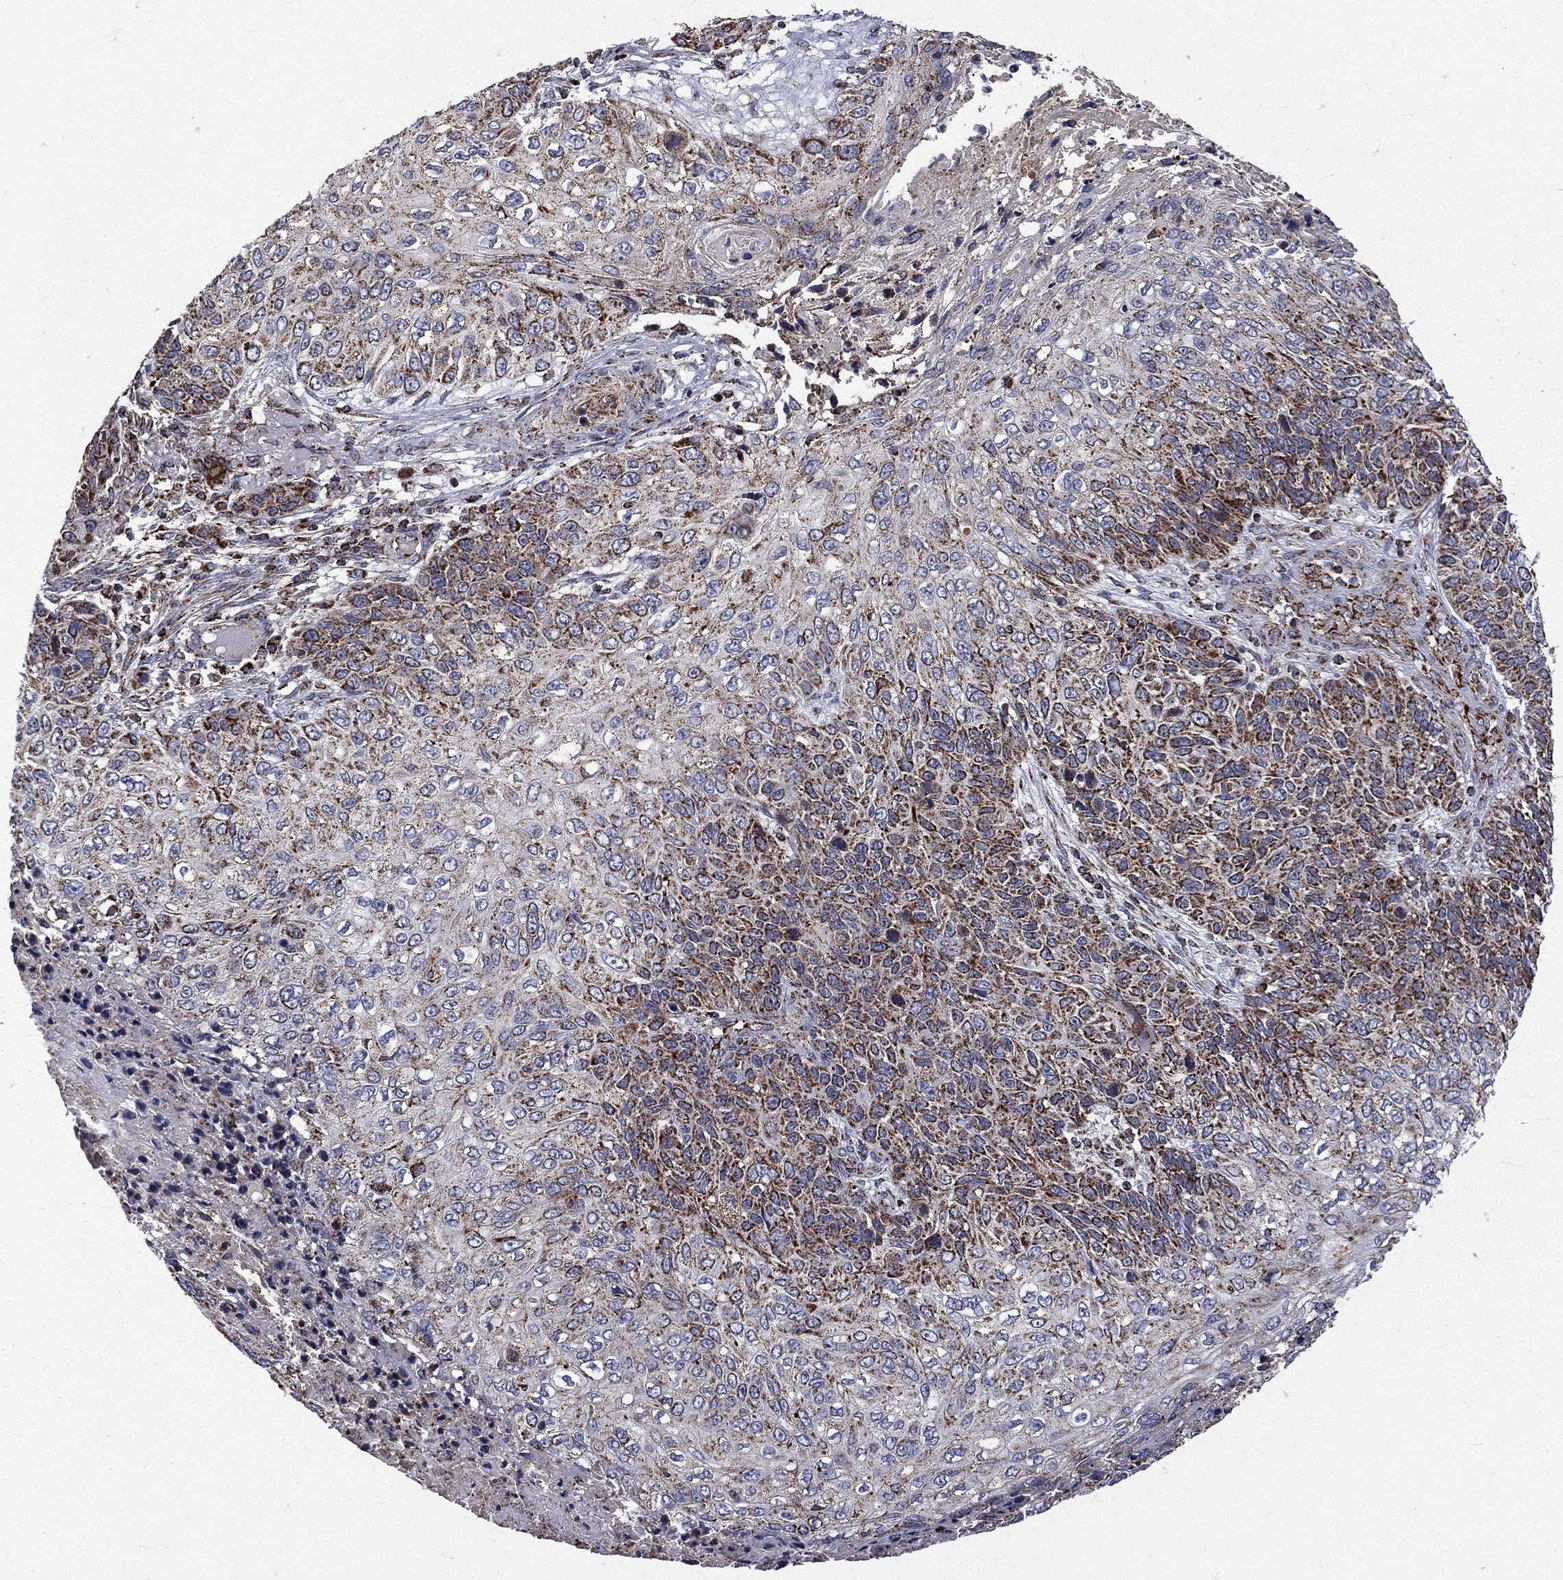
{"staining": {"intensity": "moderate", "quantity": "25%-75%", "location": "cytoplasmic/membranous"}, "tissue": "skin cancer", "cell_type": "Tumor cells", "image_type": "cancer", "snomed": [{"axis": "morphology", "description": "Squamous cell carcinoma, NOS"}, {"axis": "topography", "description": "Skin"}], "caption": "Brown immunohistochemical staining in skin cancer (squamous cell carcinoma) exhibits moderate cytoplasmic/membranous staining in approximately 25%-75% of tumor cells. (DAB (3,3'-diaminobenzidine) IHC, brown staining for protein, blue staining for nuclei).", "gene": "GOT2", "patient": {"sex": "male", "age": 92}}